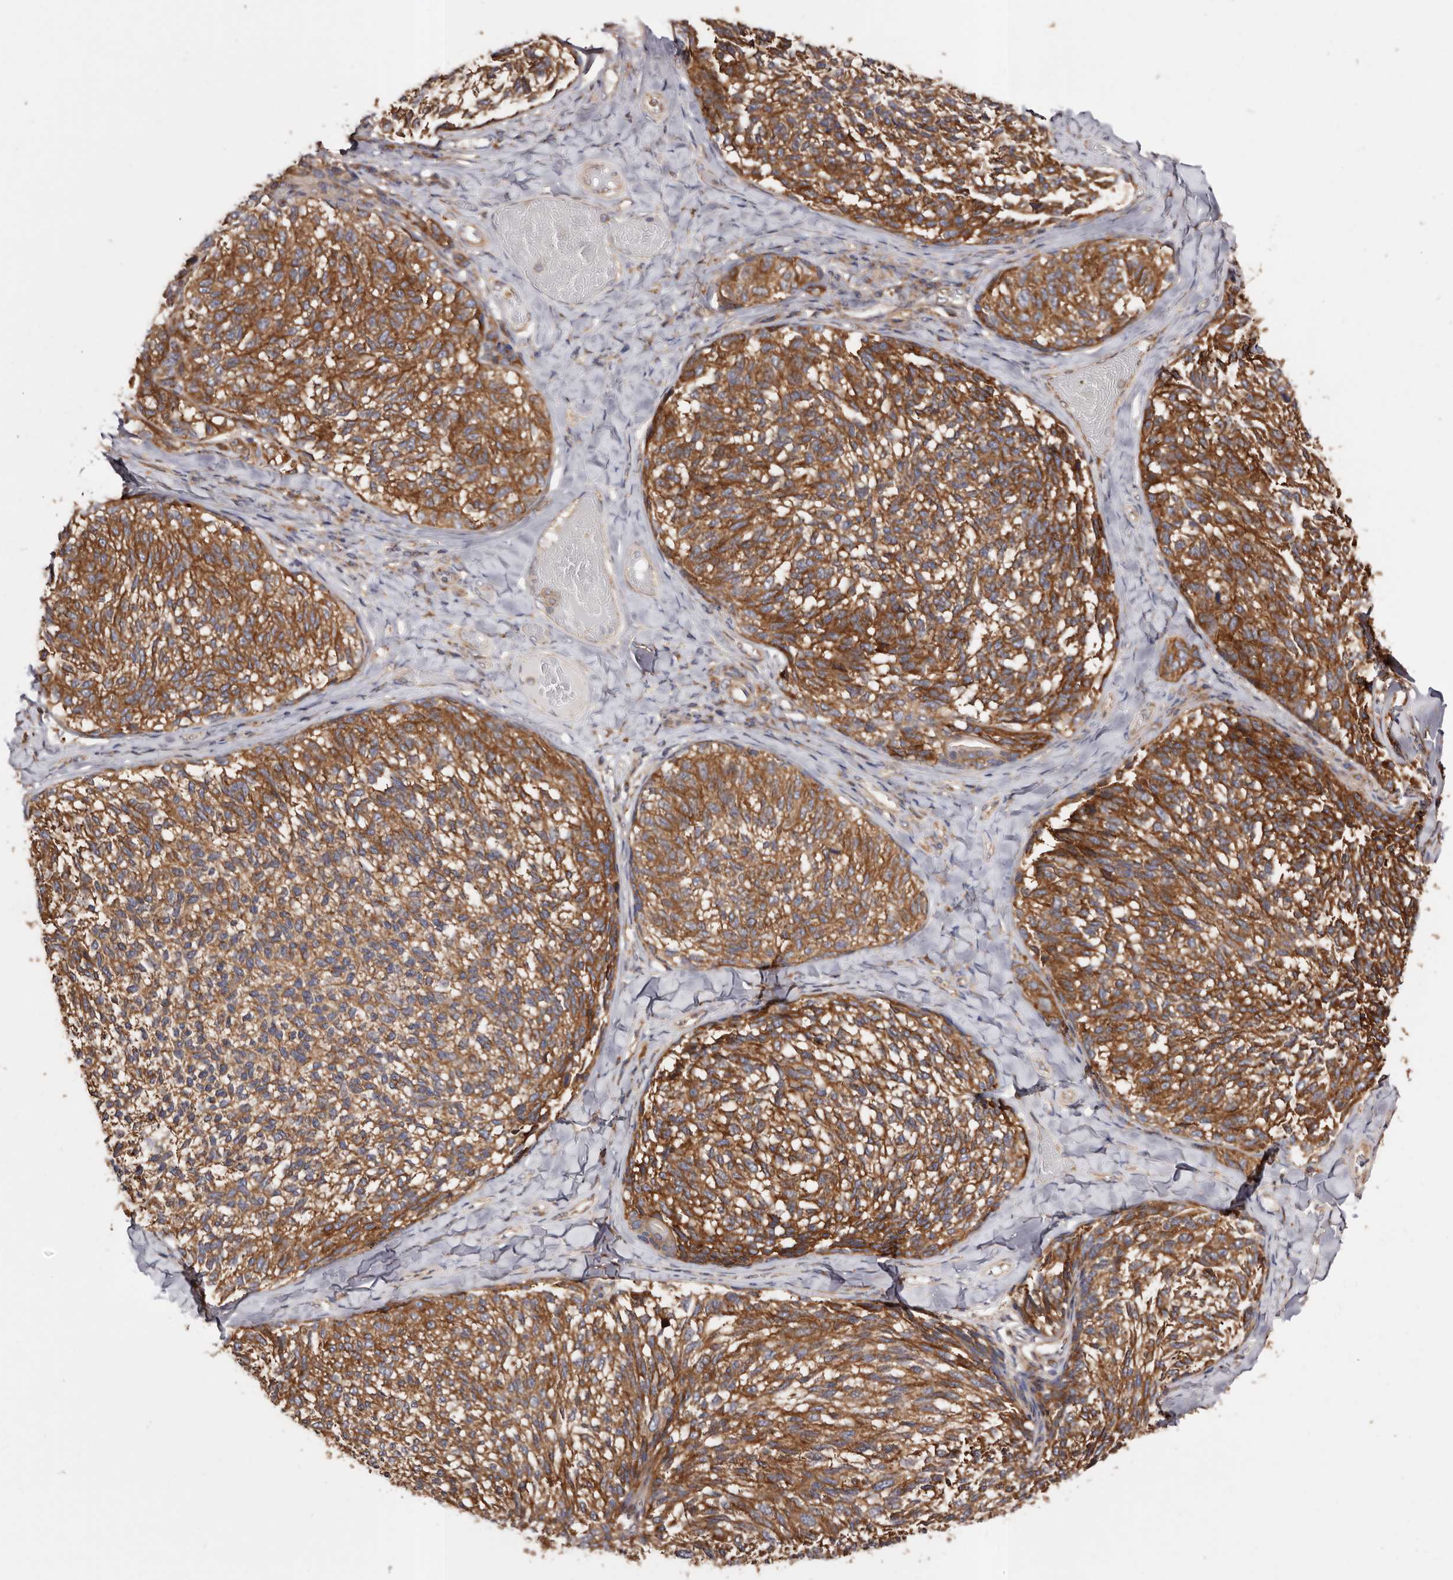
{"staining": {"intensity": "moderate", "quantity": ">75%", "location": "cytoplasmic/membranous"}, "tissue": "melanoma", "cell_type": "Tumor cells", "image_type": "cancer", "snomed": [{"axis": "morphology", "description": "Malignant melanoma, NOS"}, {"axis": "topography", "description": "Skin"}], "caption": "Immunohistochemistry (IHC) of malignant melanoma shows medium levels of moderate cytoplasmic/membranous expression in about >75% of tumor cells.", "gene": "COQ8B", "patient": {"sex": "female", "age": 73}}